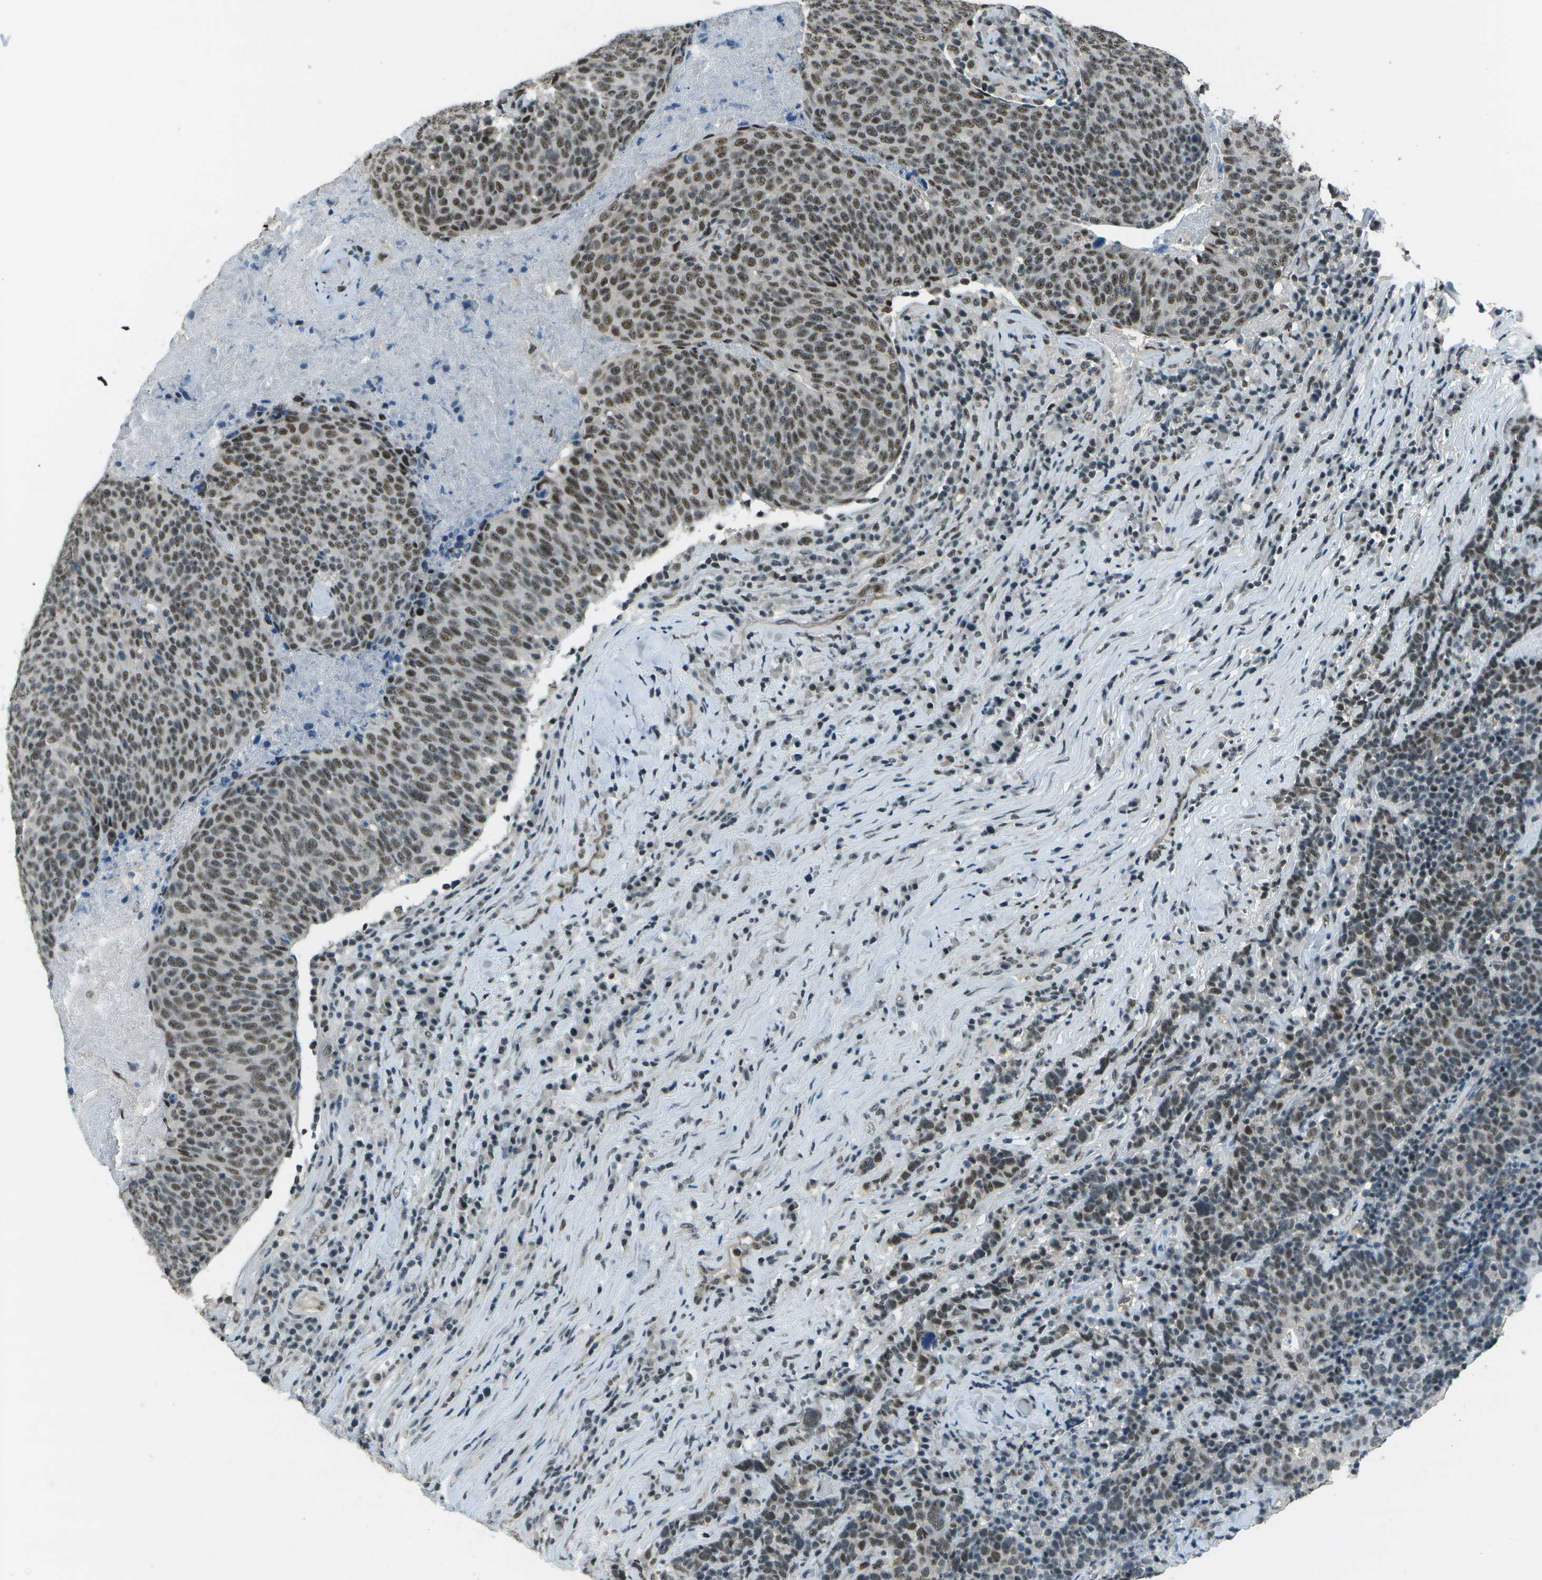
{"staining": {"intensity": "moderate", "quantity": ">75%", "location": "nuclear"}, "tissue": "head and neck cancer", "cell_type": "Tumor cells", "image_type": "cancer", "snomed": [{"axis": "morphology", "description": "Squamous cell carcinoma, NOS"}, {"axis": "morphology", "description": "Squamous cell carcinoma, metastatic, NOS"}, {"axis": "topography", "description": "Lymph node"}, {"axis": "topography", "description": "Head-Neck"}], "caption": "Immunohistochemistry photomicrograph of neoplastic tissue: human head and neck squamous cell carcinoma stained using immunohistochemistry (IHC) demonstrates medium levels of moderate protein expression localized specifically in the nuclear of tumor cells, appearing as a nuclear brown color.", "gene": "DEPDC1", "patient": {"sex": "male", "age": 62}}